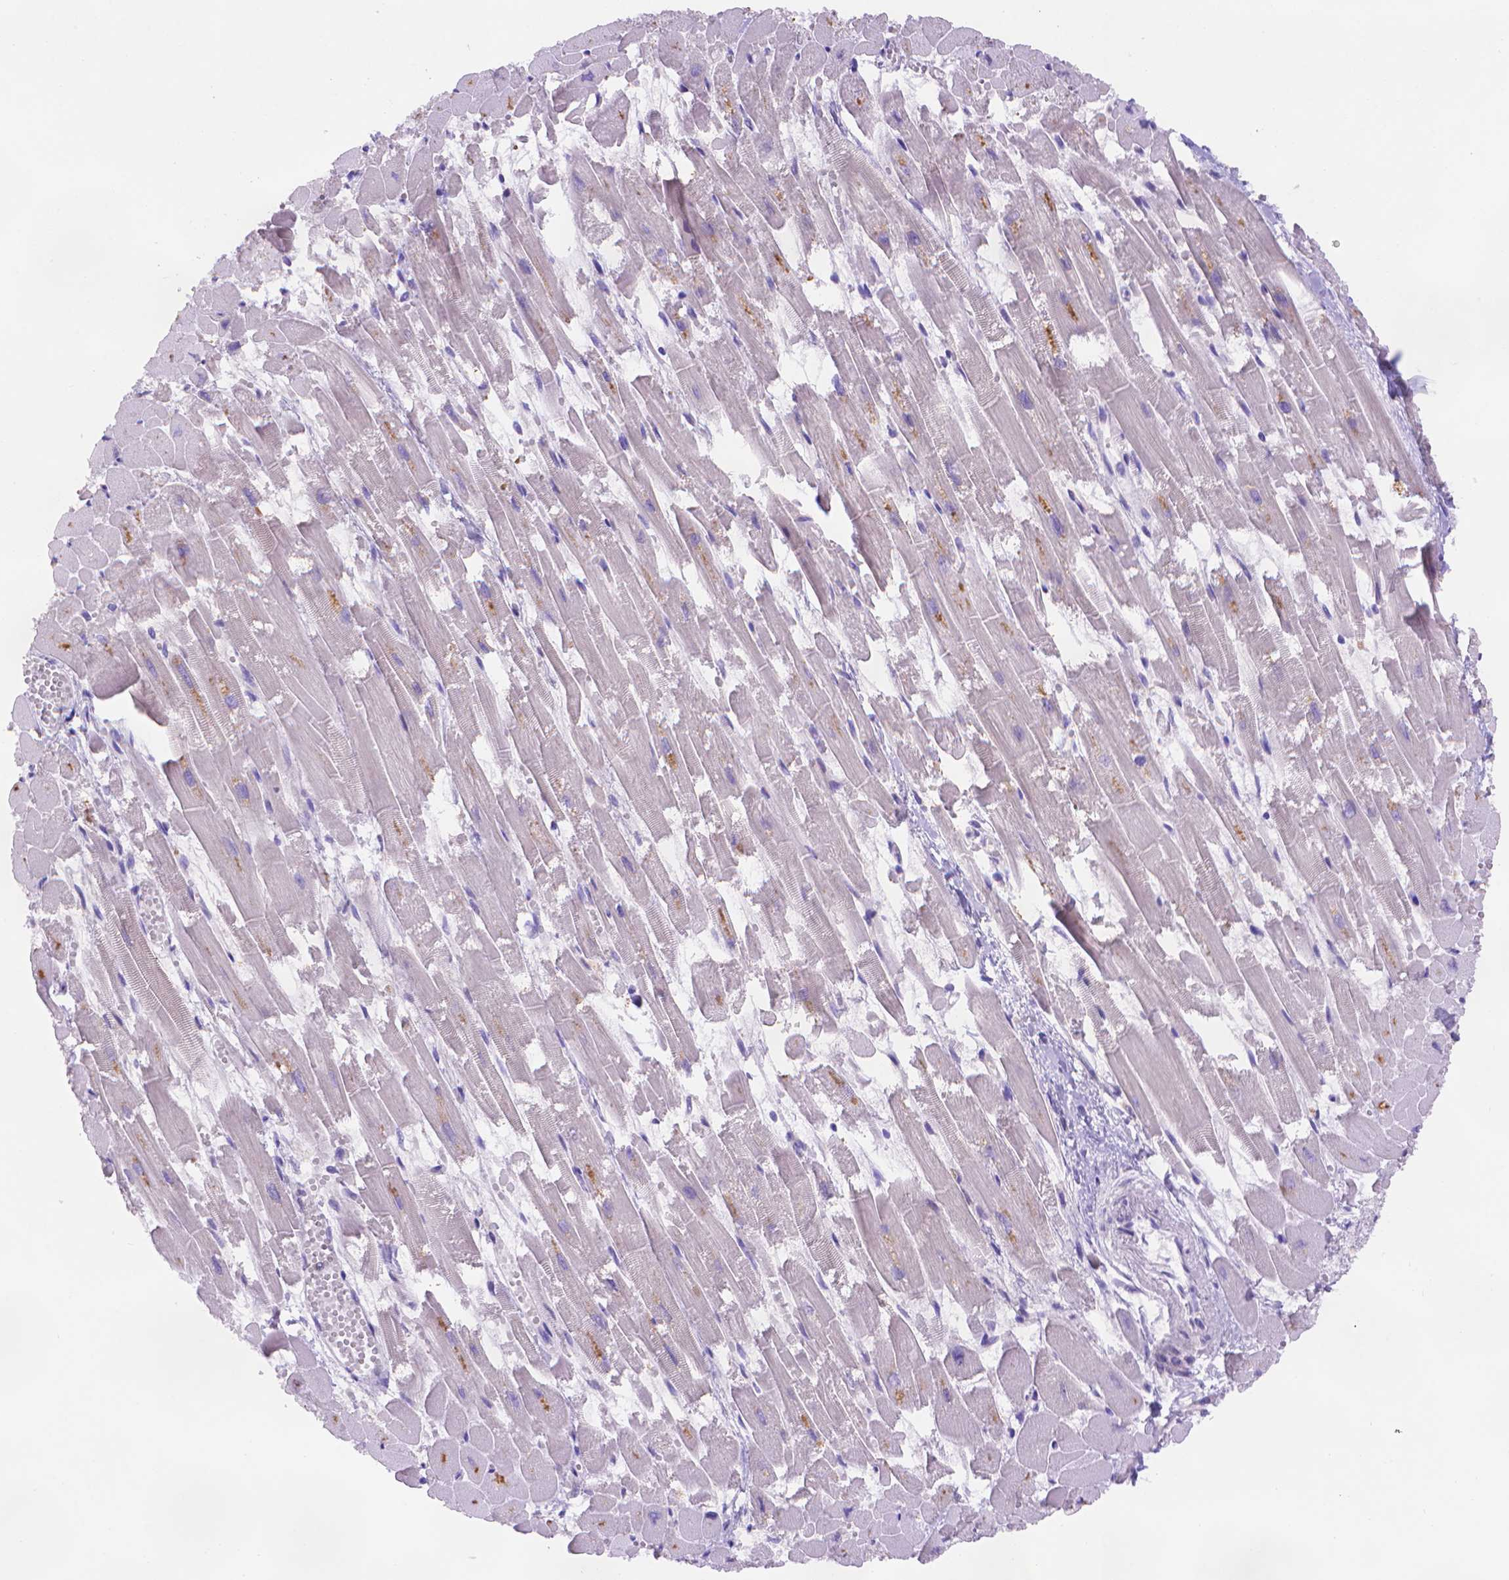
{"staining": {"intensity": "moderate", "quantity": "<25%", "location": "cytoplasmic/membranous"}, "tissue": "heart muscle", "cell_type": "Cardiomyocytes", "image_type": "normal", "snomed": [{"axis": "morphology", "description": "Normal tissue, NOS"}, {"axis": "topography", "description": "Heart"}], "caption": "Brown immunohistochemical staining in benign heart muscle reveals moderate cytoplasmic/membranous staining in about <25% of cardiomyocytes.", "gene": "FGD2", "patient": {"sex": "female", "age": 52}}